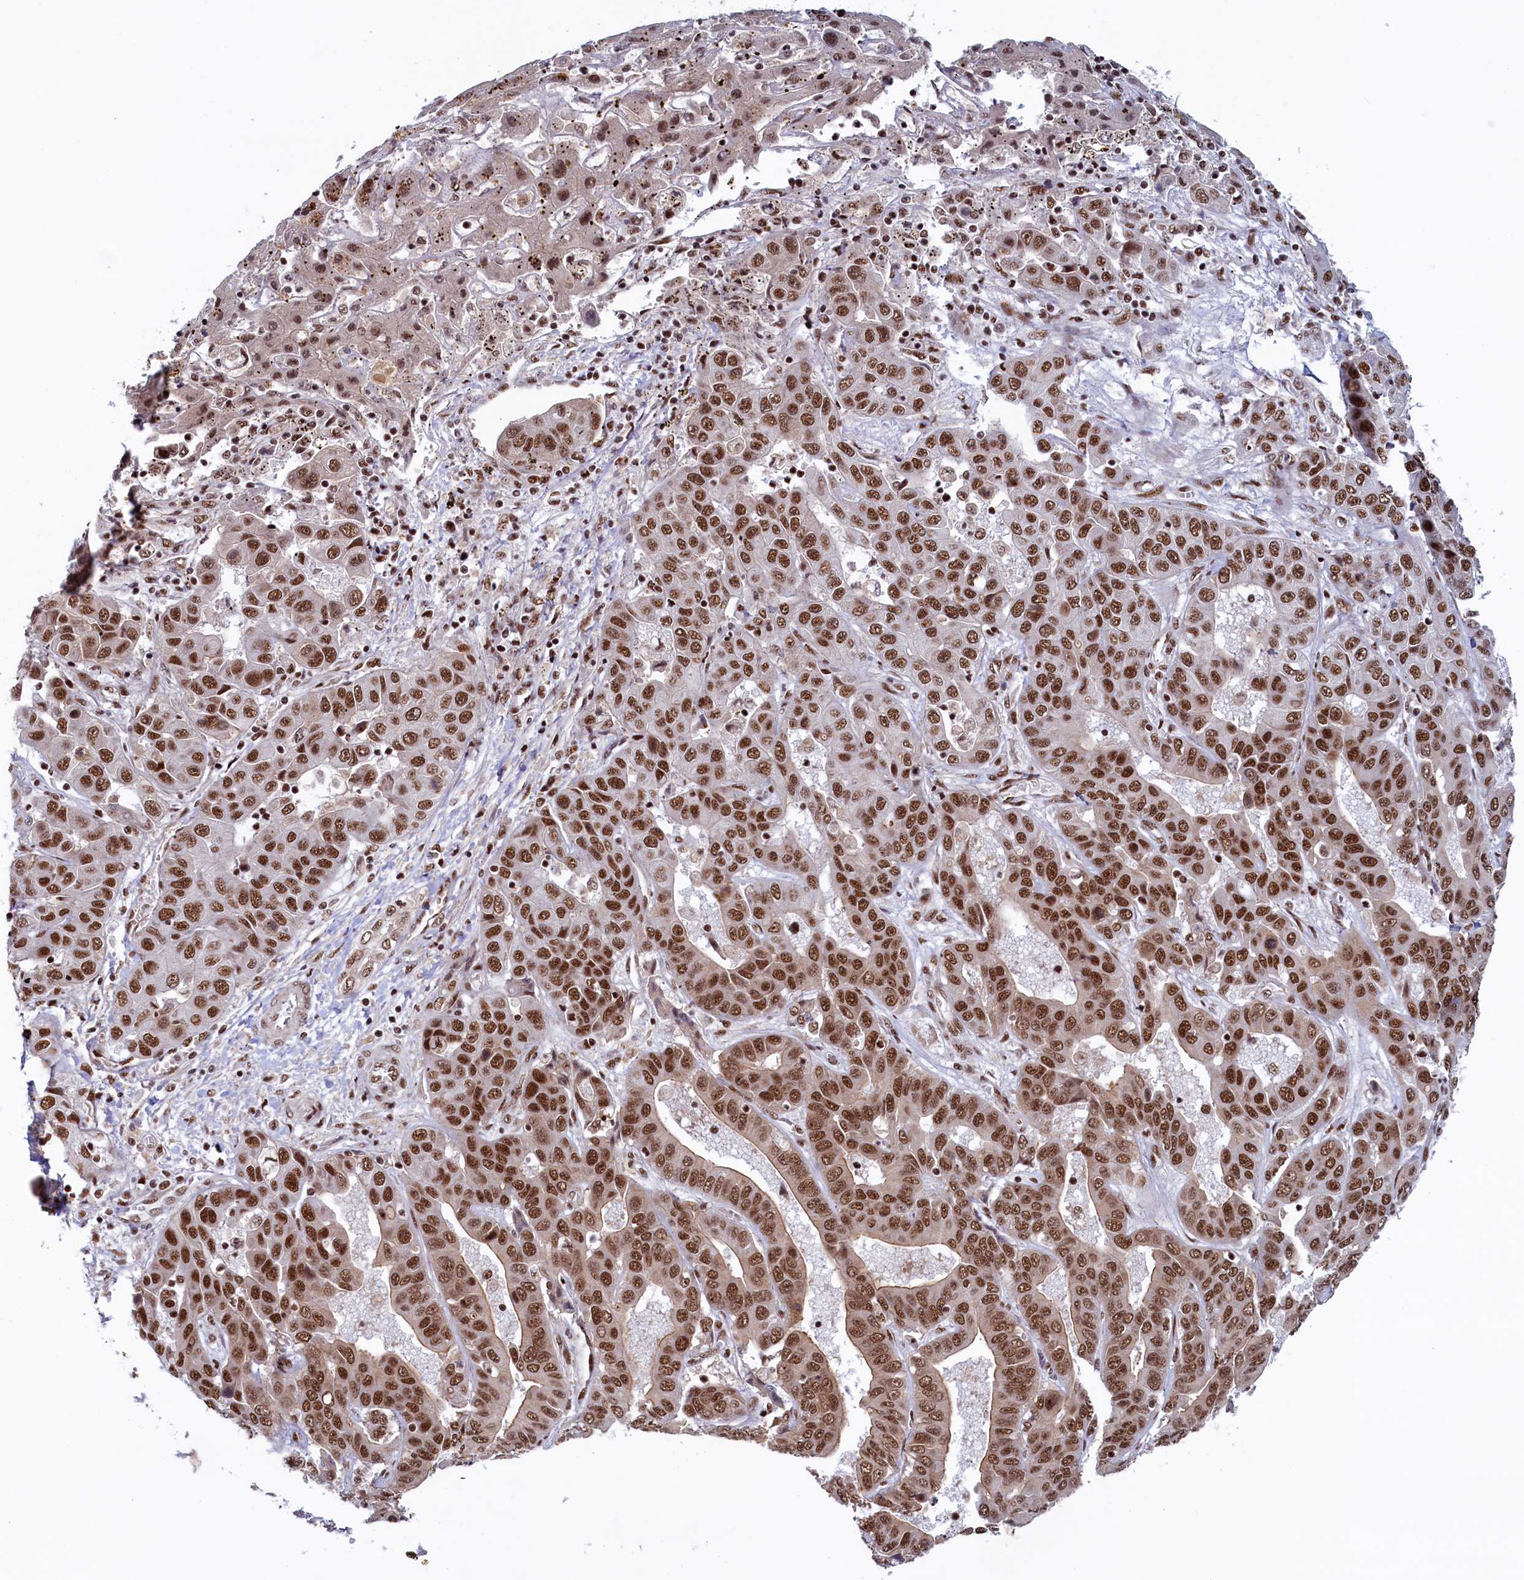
{"staining": {"intensity": "strong", "quantity": ">75%", "location": "nuclear"}, "tissue": "liver cancer", "cell_type": "Tumor cells", "image_type": "cancer", "snomed": [{"axis": "morphology", "description": "Cholangiocarcinoma"}, {"axis": "topography", "description": "Liver"}], "caption": "Protein expression by IHC reveals strong nuclear staining in approximately >75% of tumor cells in liver cancer (cholangiocarcinoma).", "gene": "ZC3H18", "patient": {"sex": "female", "age": 52}}